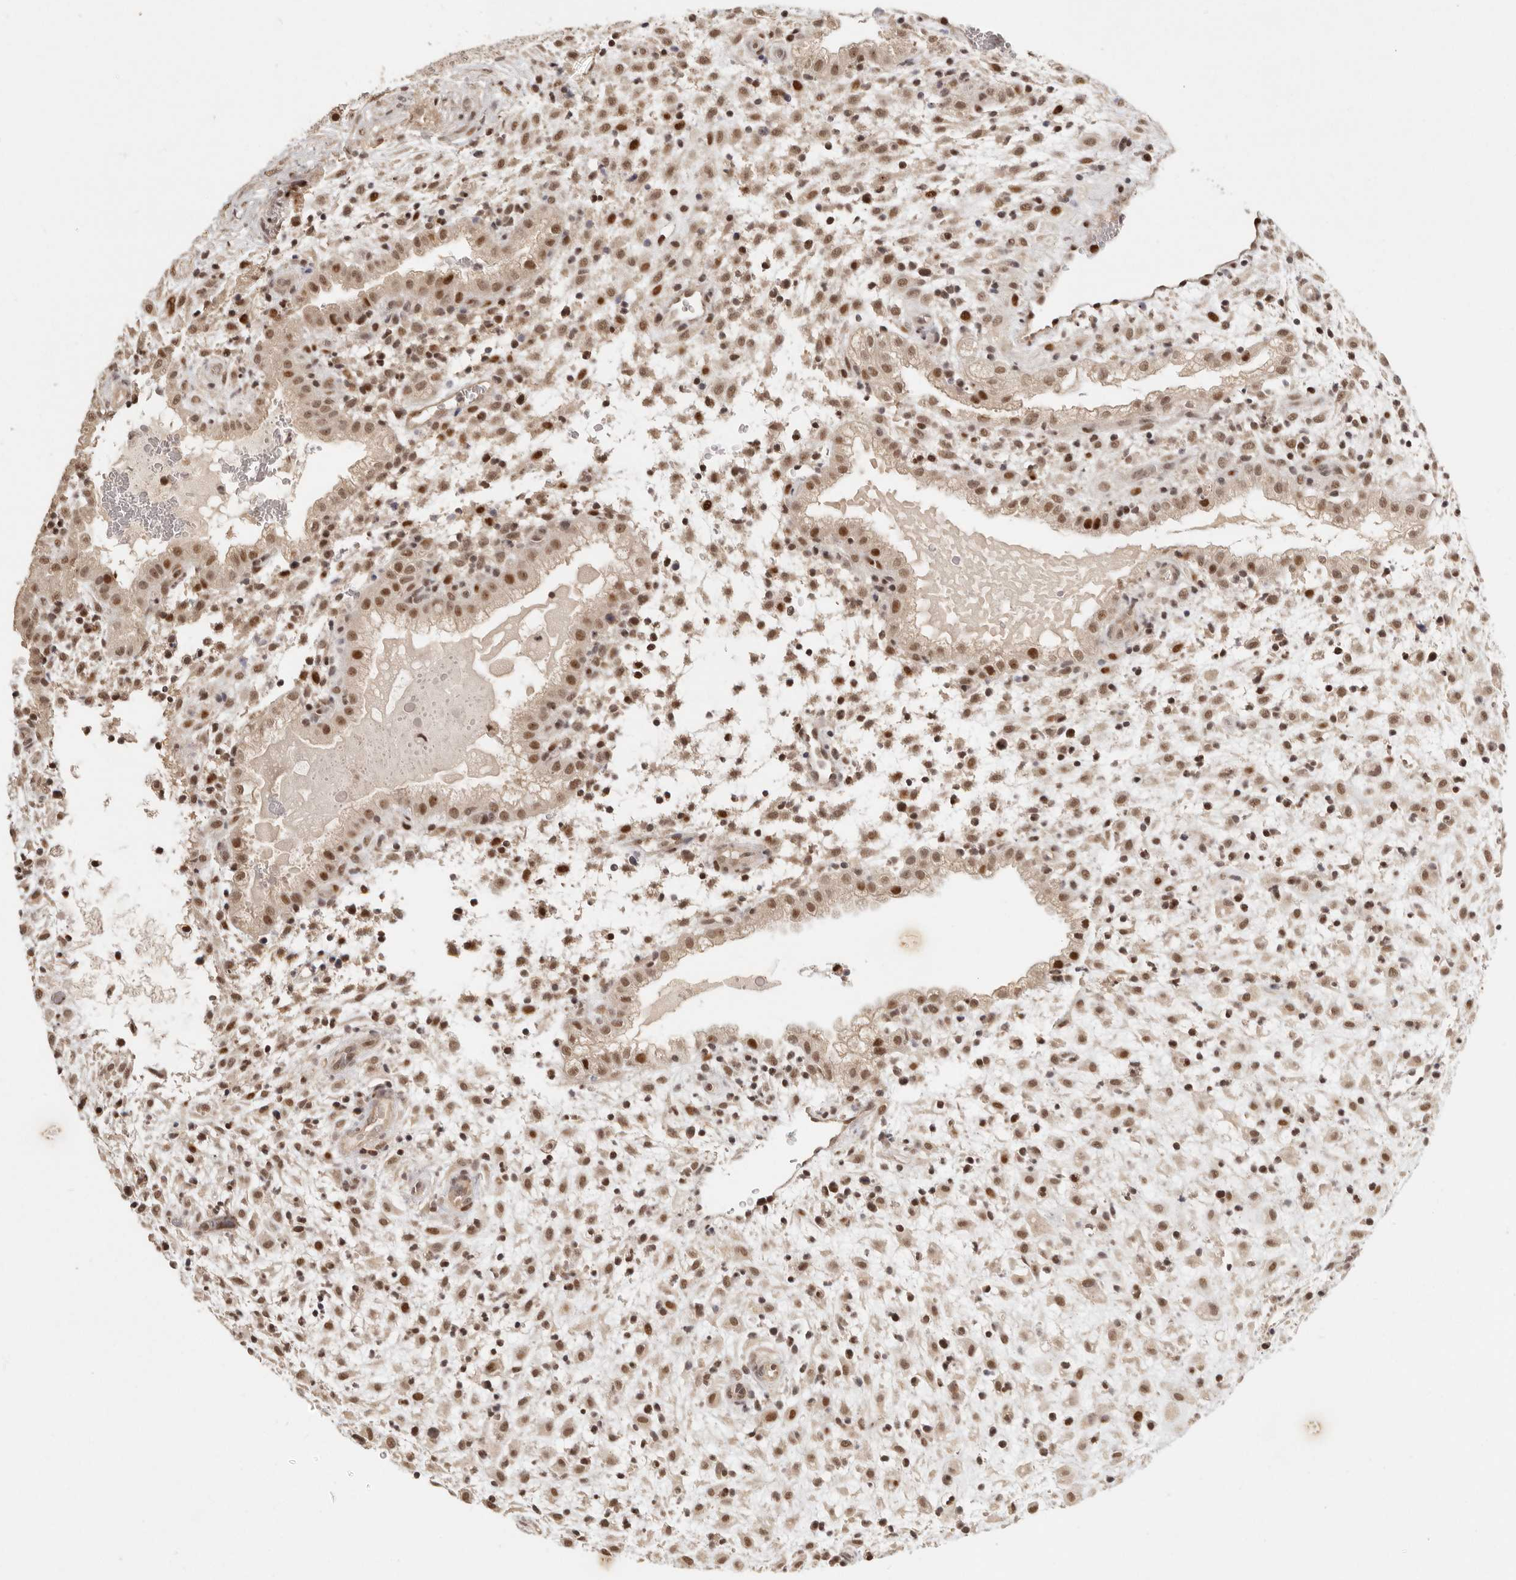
{"staining": {"intensity": "moderate", "quantity": ">75%", "location": "nuclear"}, "tissue": "placenta", "cell_type": "Decidual cells", "image_type": "normal", "snomed": [{"axis": "morphology", "description": "Normal tissue, NOS"}, {"axis": "topography", "description": "Placenta"}], "caption": "The immunohistochemical stain highlights moderate nuclear staining in decidual cells of benign placenta. (Brightfield microscopy of DAB IHC at high magnification).", "gene": "GPBP1L1", "patient": {"sex": "female", "age": 35}}